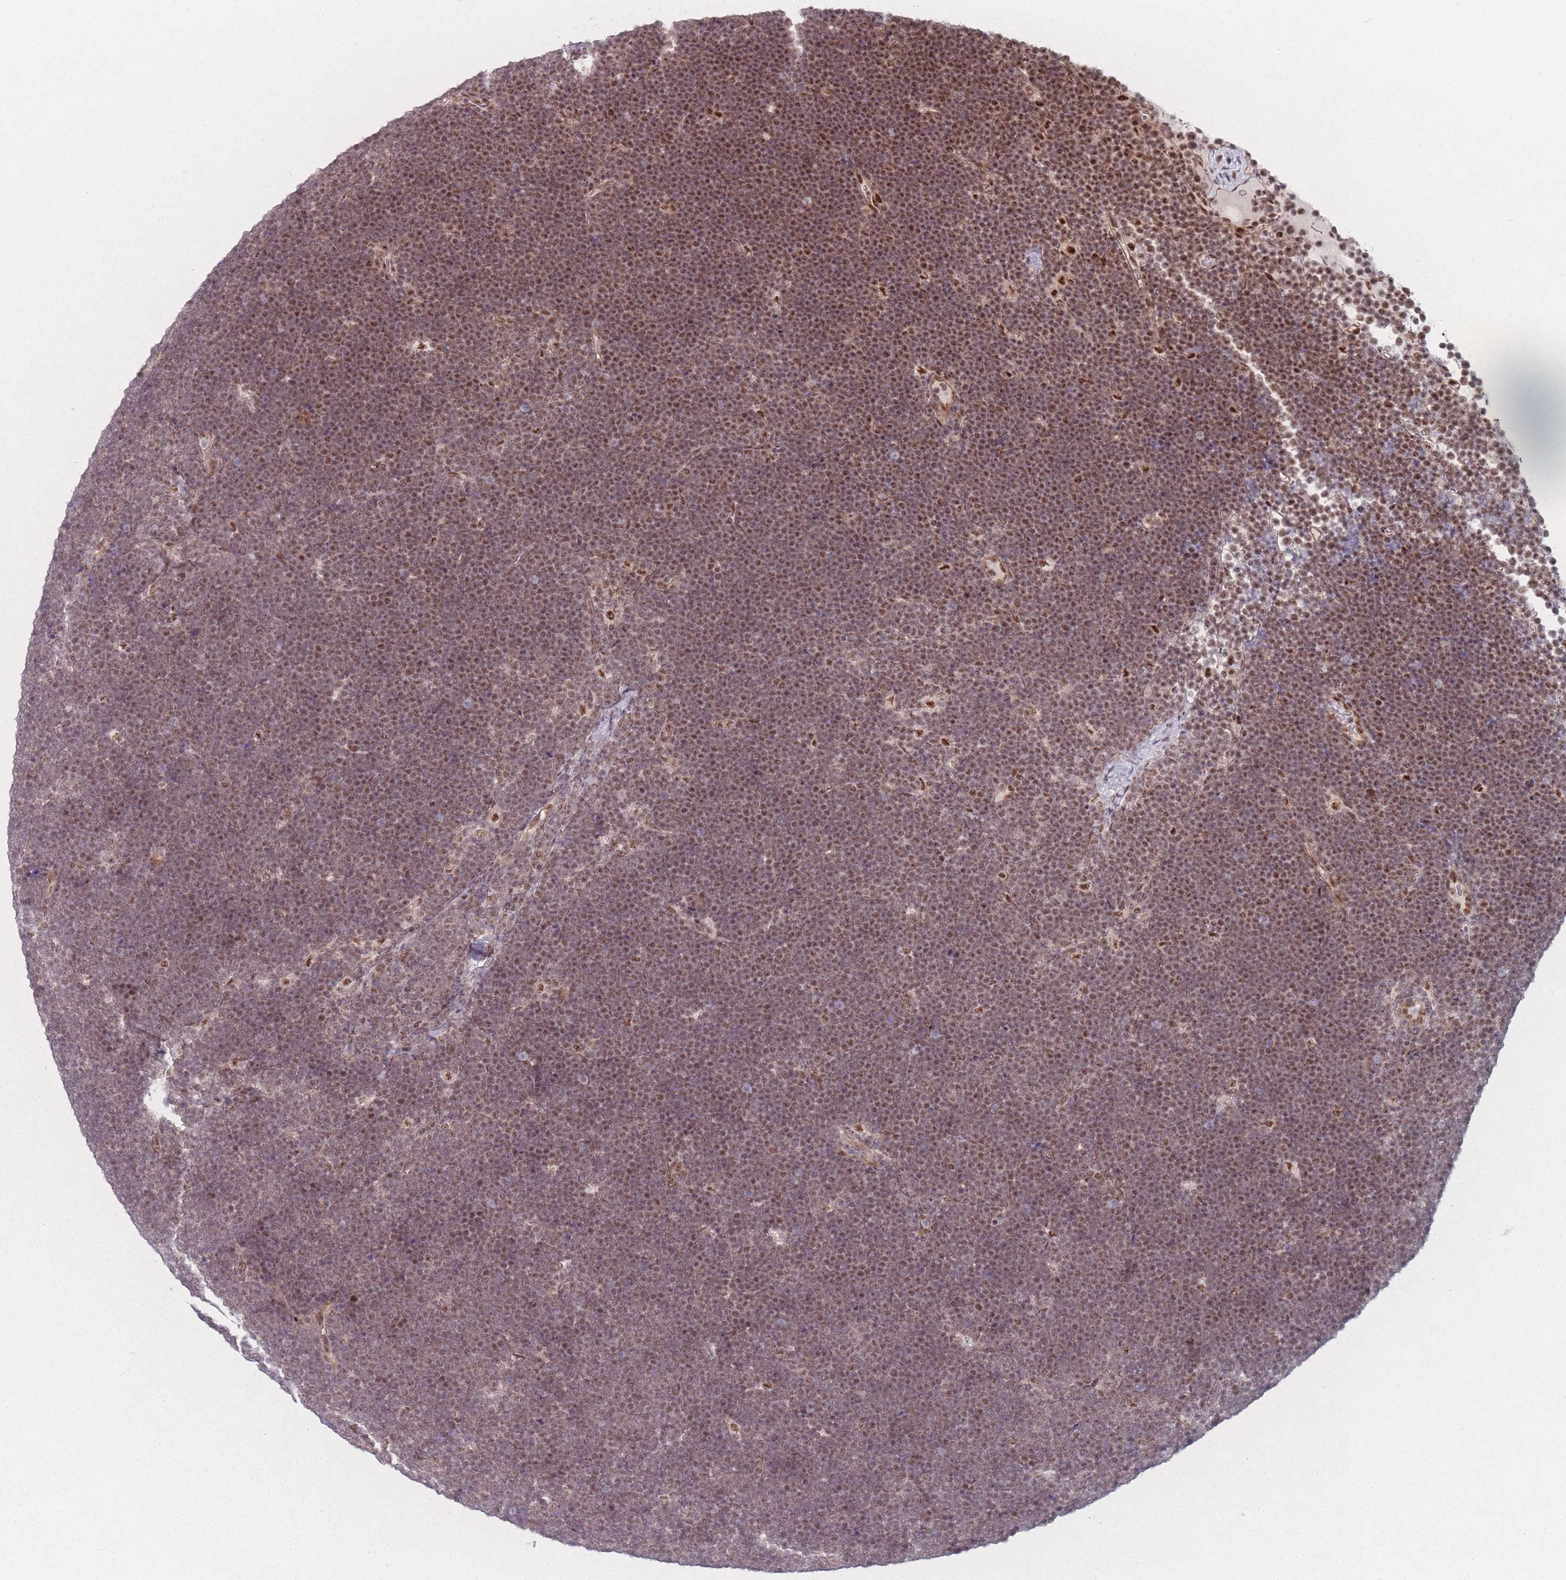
{"staining": {"intensity": "moderate", "quantity": ">75%", "location": "nuclear"}, "tissue": "lymphoma", "cell_type": "Tumor cells", "image_type": "cancer", "snomed": [{"axis": "morphology", "description": "Malignant lymphoma, non-Hodgkin's type, High grade"}, {"axis": "topography", "description": "Lymph node"}], "caption": "Lymphoma stained with a protein marker exhibits moderate staining in tumor cells.", "gene": "ZC3H14", "patient": {"sex": "male", "age": 13}}